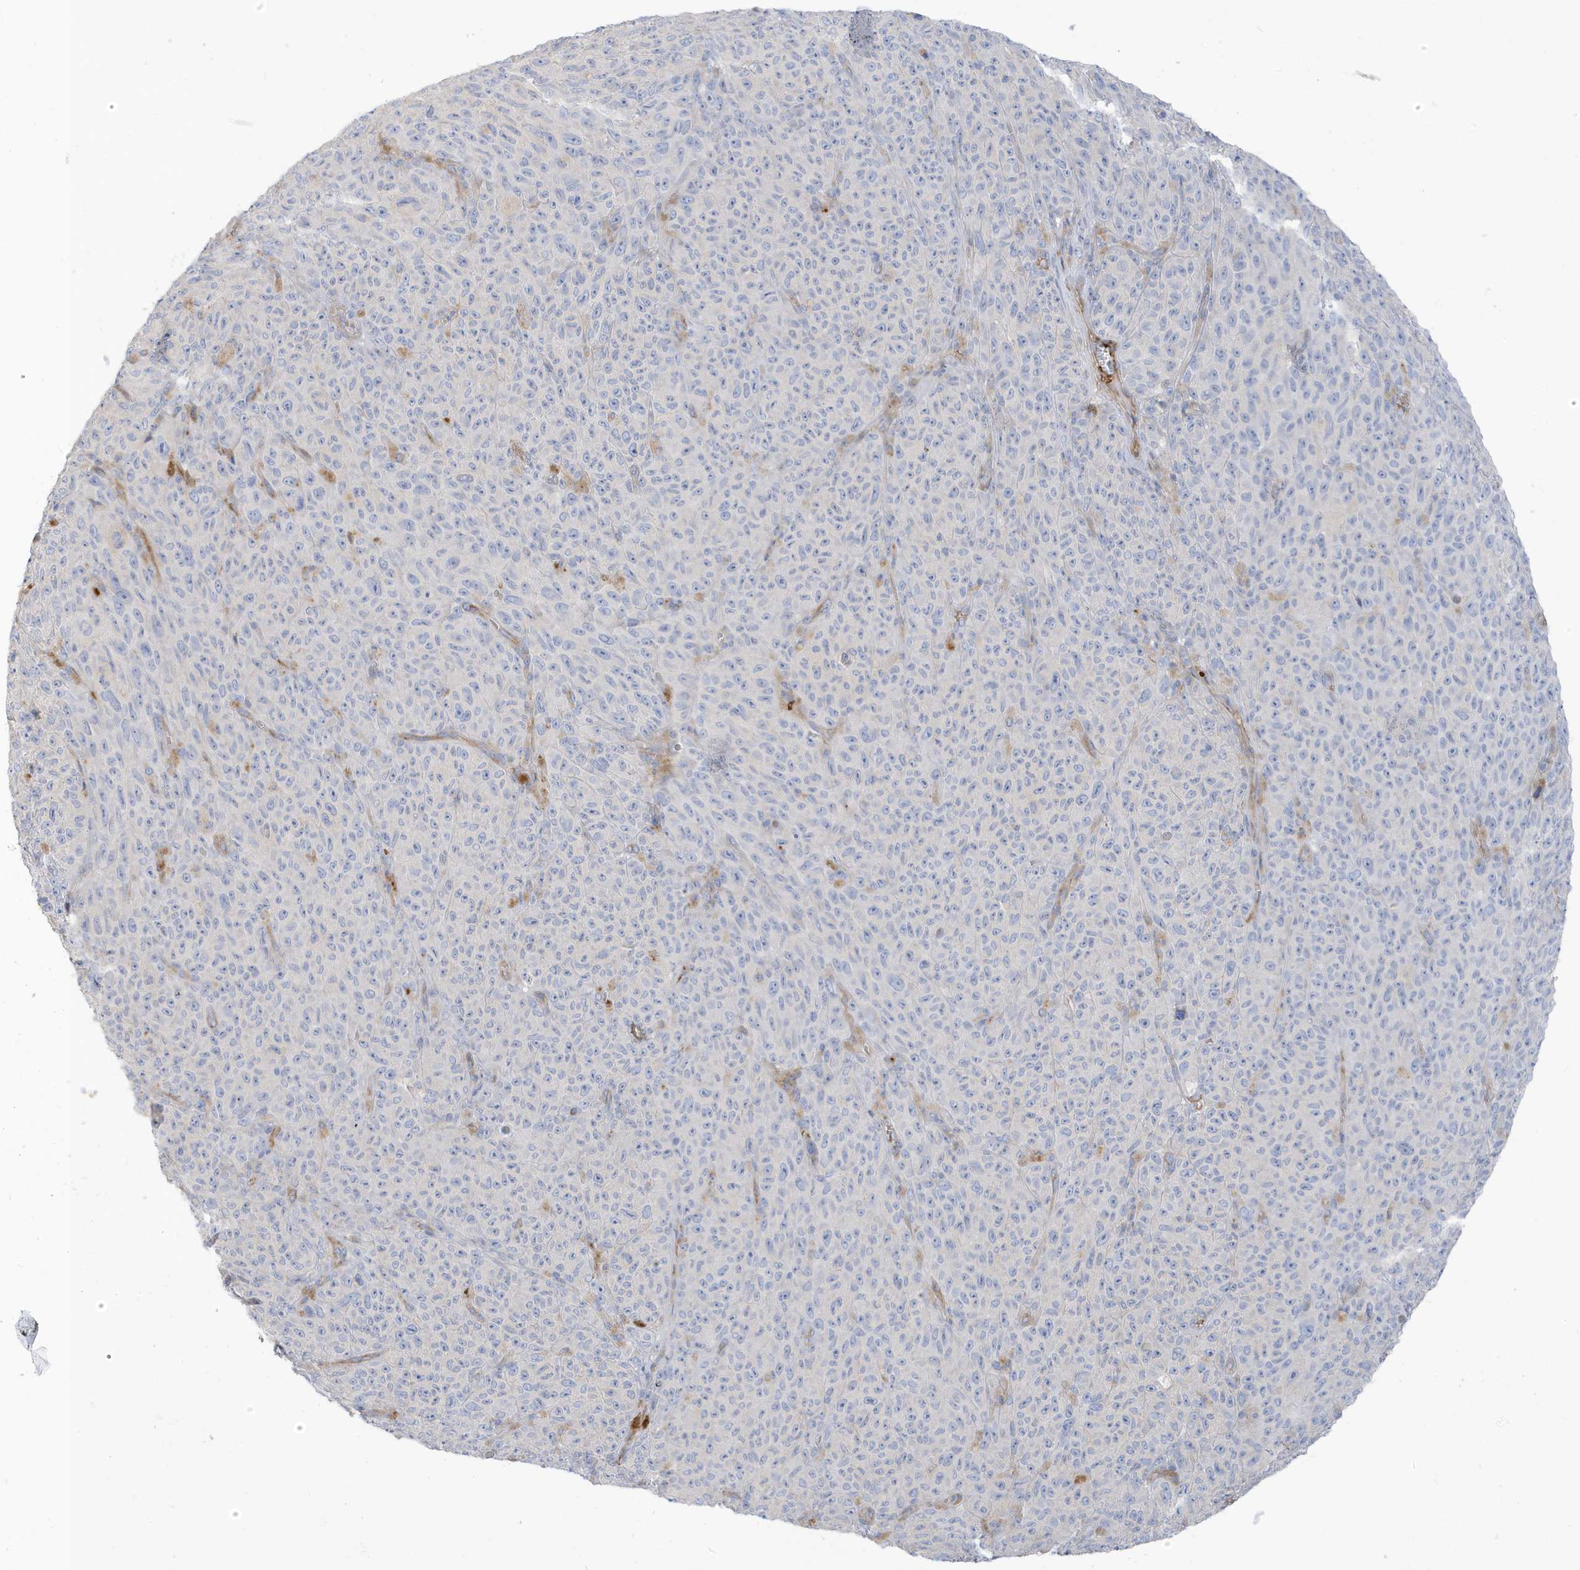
{"staining": {"intensity": "negative", "quantity": "none", "location": "none"}, "tissue": "melanoma", "cell_type": "Tumor cells", "image_type": "cancer", "snomed": [{"axis": "morphology", "description": "Malignant melanoma, NOS"}, {"axis": "topography", "description": "Skin"}], "caption": "Tumor cells show no significant protein expression in malignant melanoma.", "gene": "ATP13A5", "patient": {"sex": "female", "age": 82}}